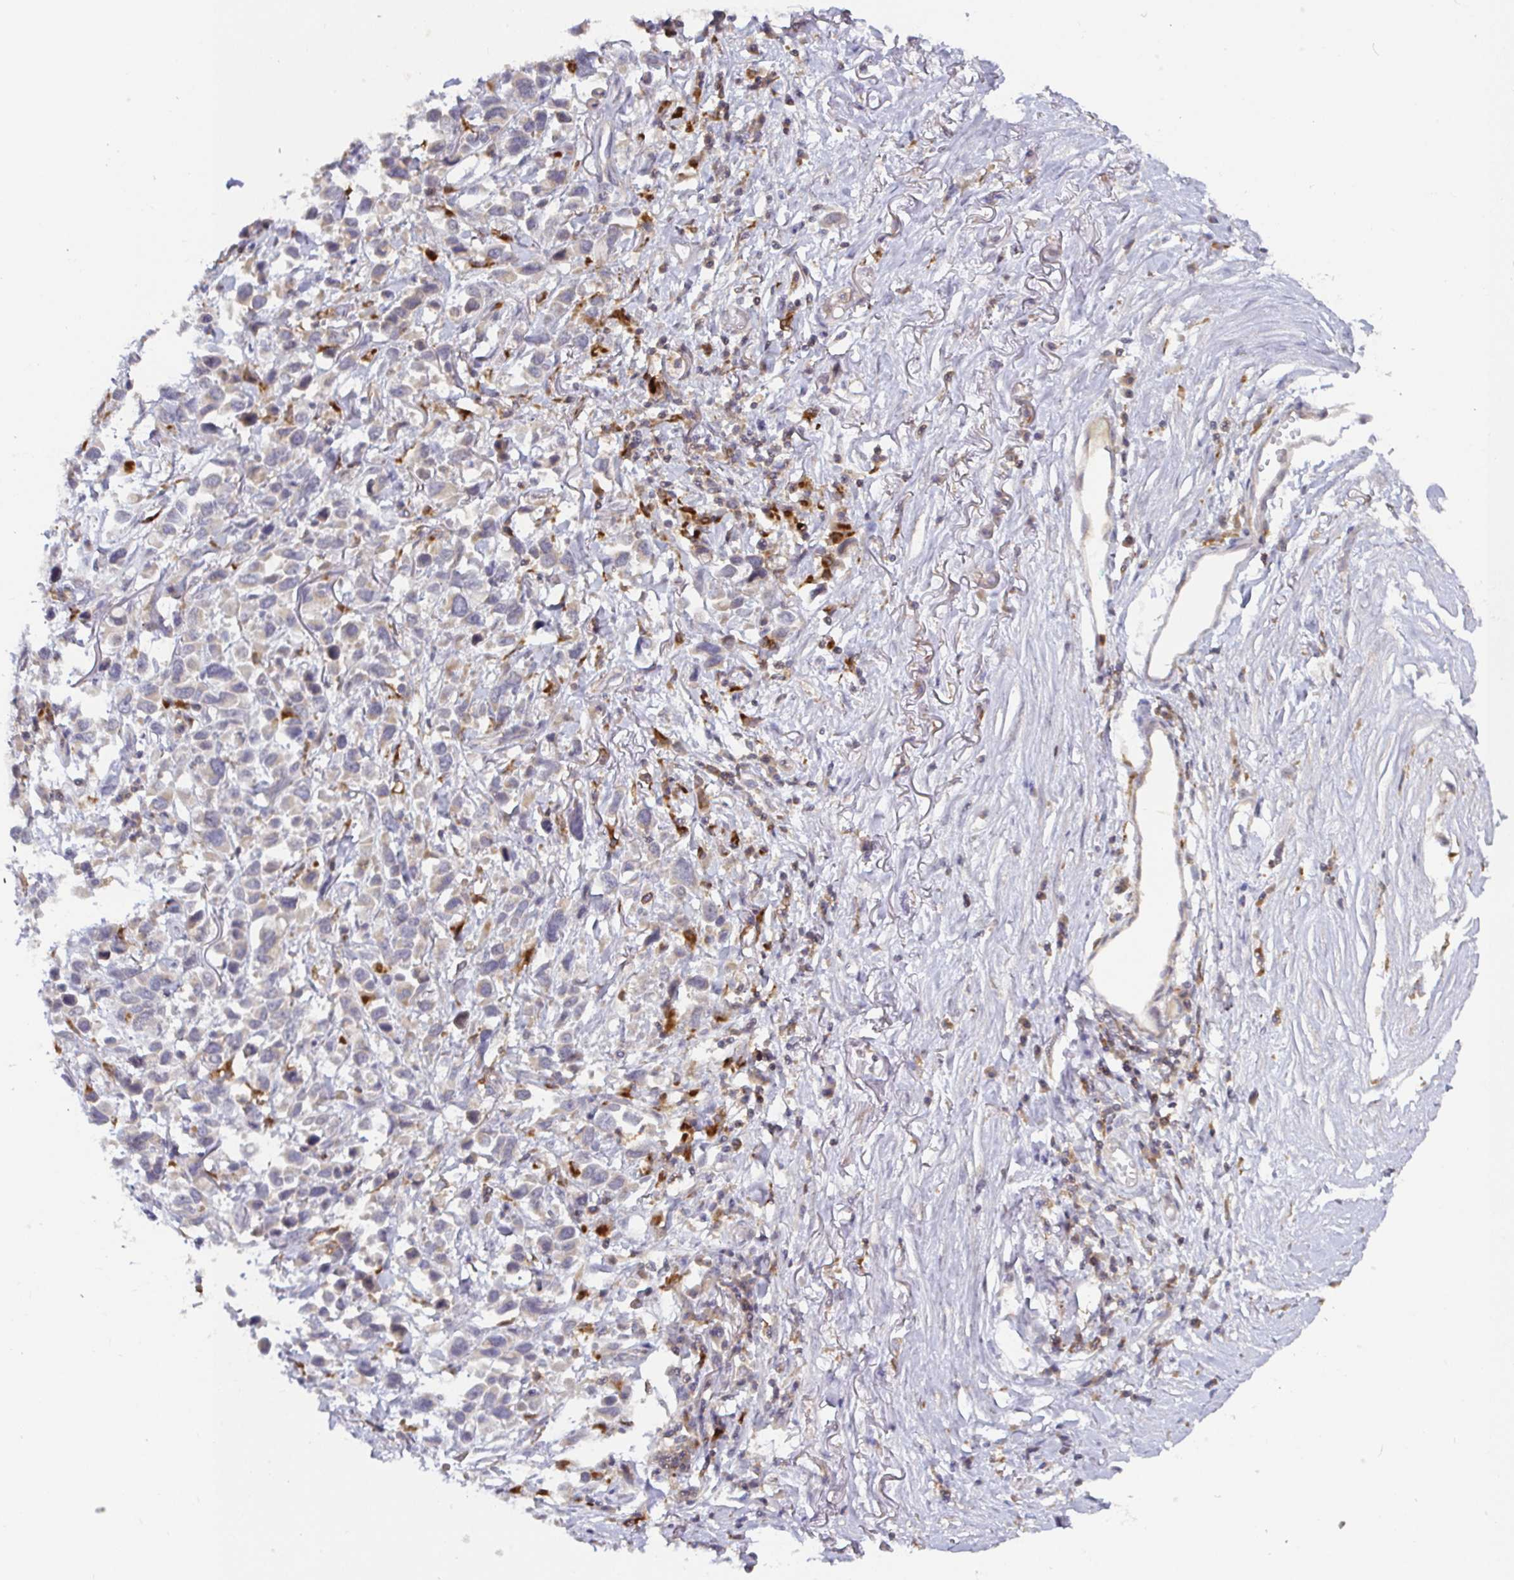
{"staining": {"intensity": "negative", "quantity": "none", "location": "none"}, "tissue": "stomach cancer", "cell_type": "Tumor cells", "image_type": "cancer", "snomed": [{"axis": "morphology", "description": "Adenocarcinoma, NOS"}, {"axis": "topography", "description": "Stomach"}], "caption": "Immunohistochemical staining of human stomach cancer exhibits no significant staining in tumor cells.", "gene": "CDH18", "patient": {"sex": "female", "age": 81}}